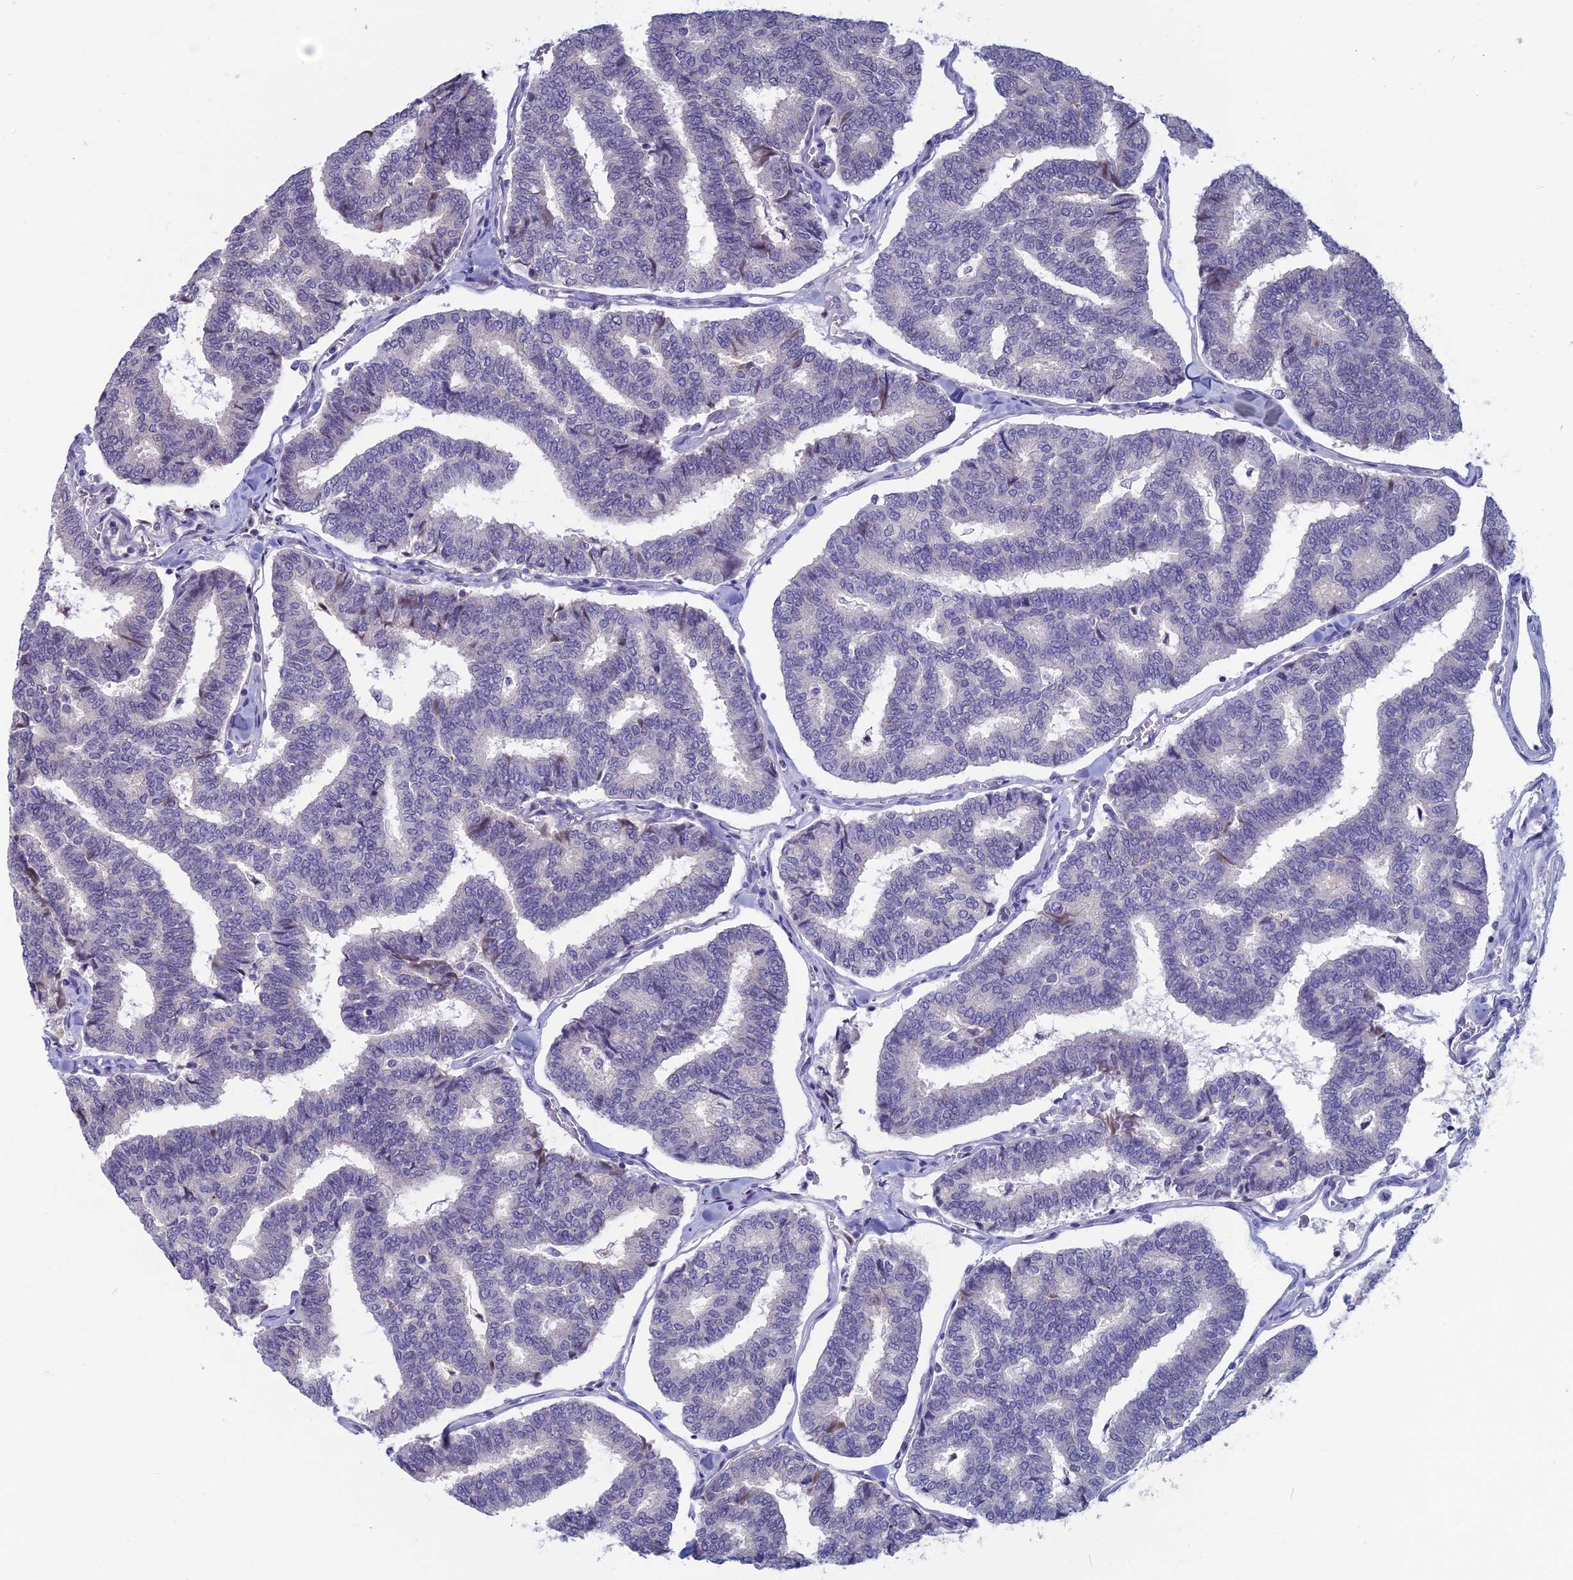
{"staining": {"intensity": "negative", "quantity": "none", "location": "none"}, "tissue": "thyroid cancer", "cell_type": "Tumor cells", "image_type": "cancer", "snomed": [{"axis": "morphology", "description": "Papillary adenocarcinoma, NOS"}, {"axis": "topography", "description": "Thyroid gland"}], "caption": "An image of papillary adenocarcinoma (thyroid) stained for a protein exhibits no brown staining in tumor cells. (Brightfield microscopy of DAB immunohistochemistry (IHC) at high magnification).", "gene": "SPIRE1", "patient": {"sex": "female", "age": 35}}